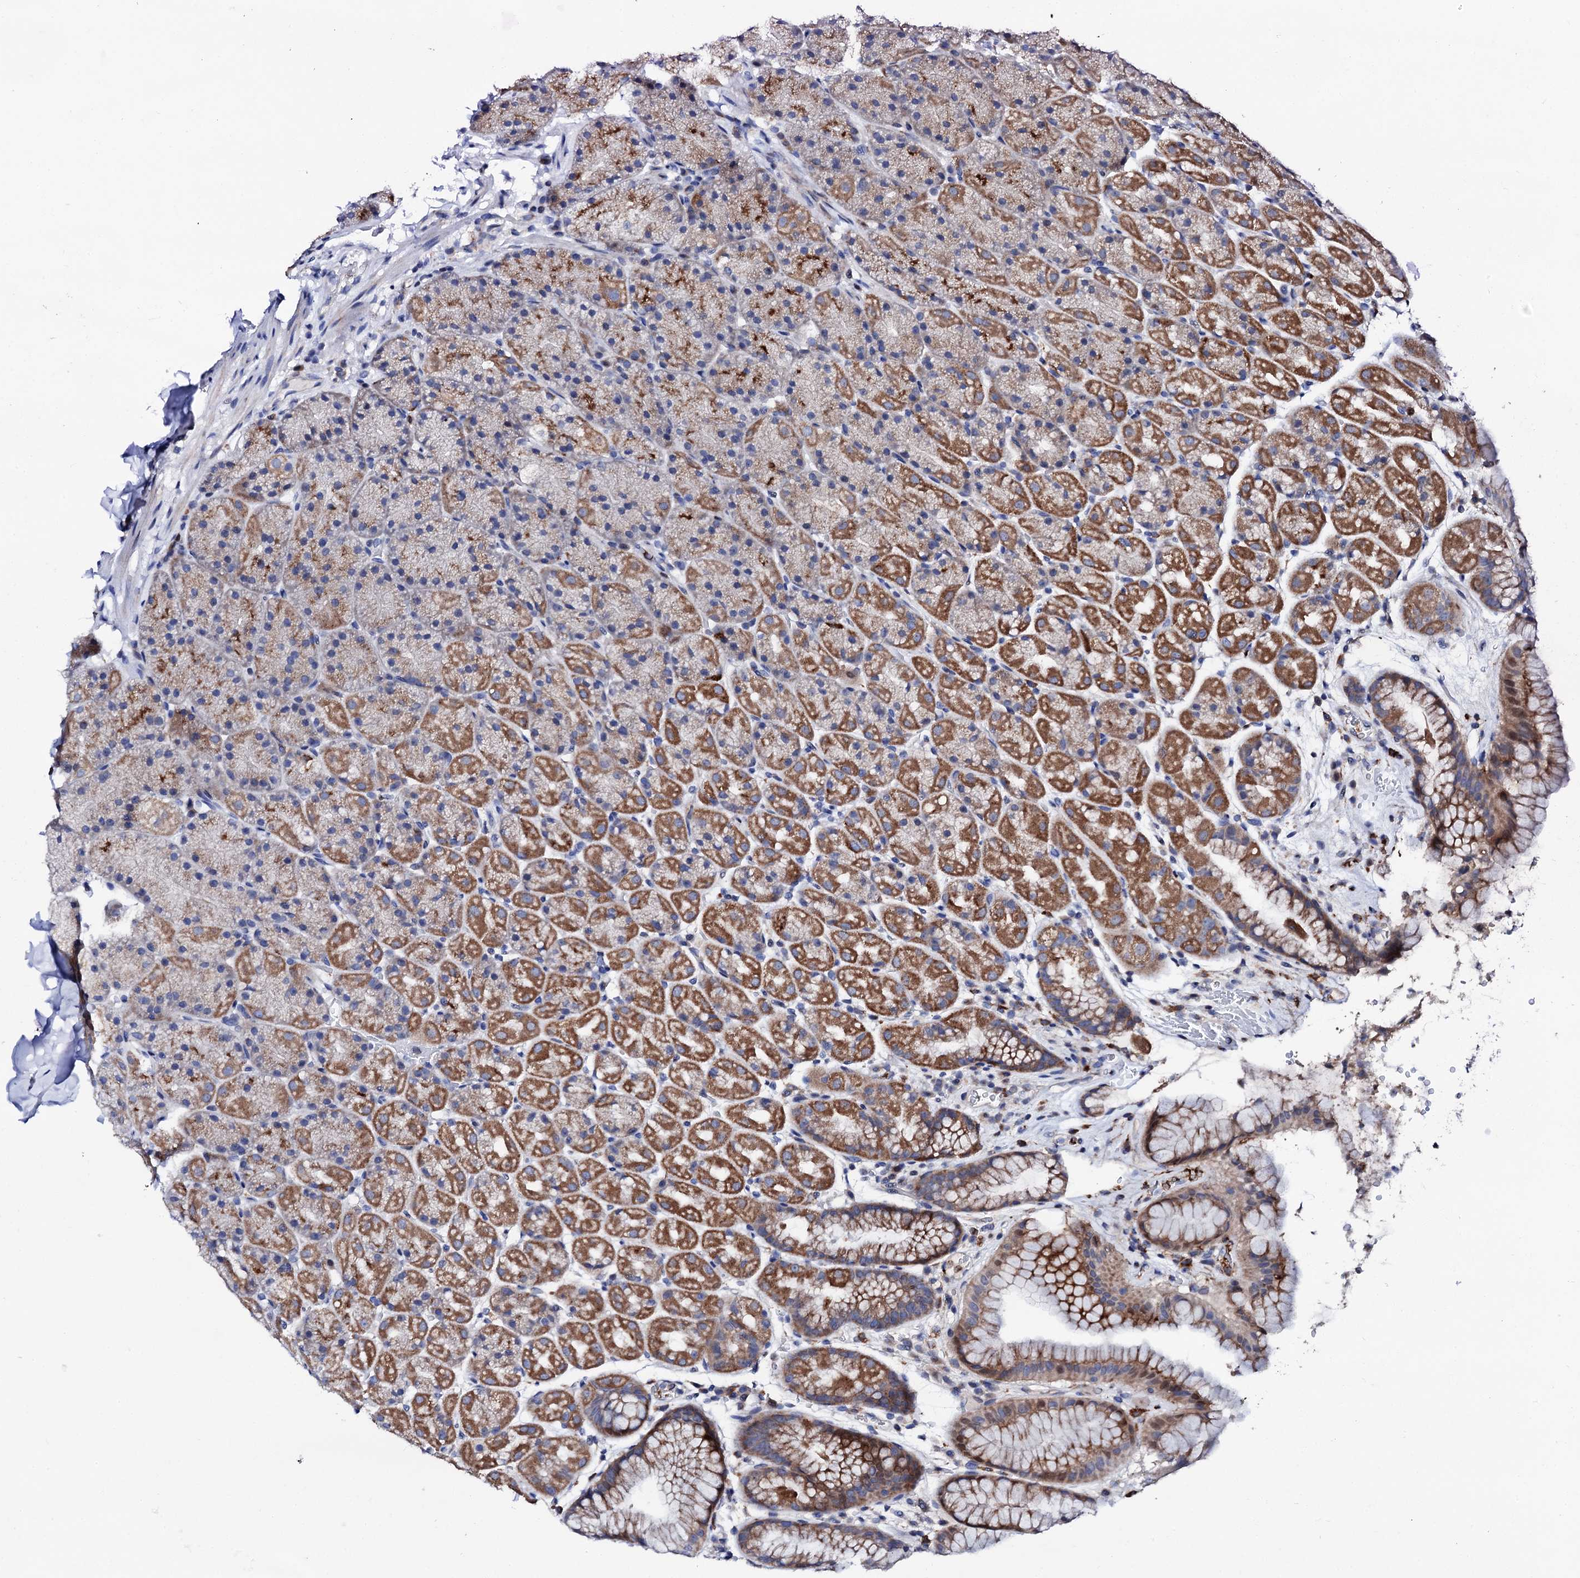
{"staining": {"intensity": "moderate", "quantity": ">75%", "location": "cytoplasmic/membranous"}, "tissue": "stomach", "cell_type": "Glandular cells", "image_type": "normal", "snomed": [{"axis": "morphology", "description": "Normal tissue, NOS"}, {"axis": "topography", "description": "Stomach, upper"}, {"axis": "topography", "description": "Stomach, lower"}], "caption": "Stomach stained for a protein displays moderate cytoplasmic/membranous positivity in glandular cells. Using DAB (3,3'-diaminobenzidine) (brown) and hematoxylin (blue) stains, captured at high magnification using brightfield microscopy.", "gene": "TCIRG1", "patient": {"sex": "male", "age": 67}}